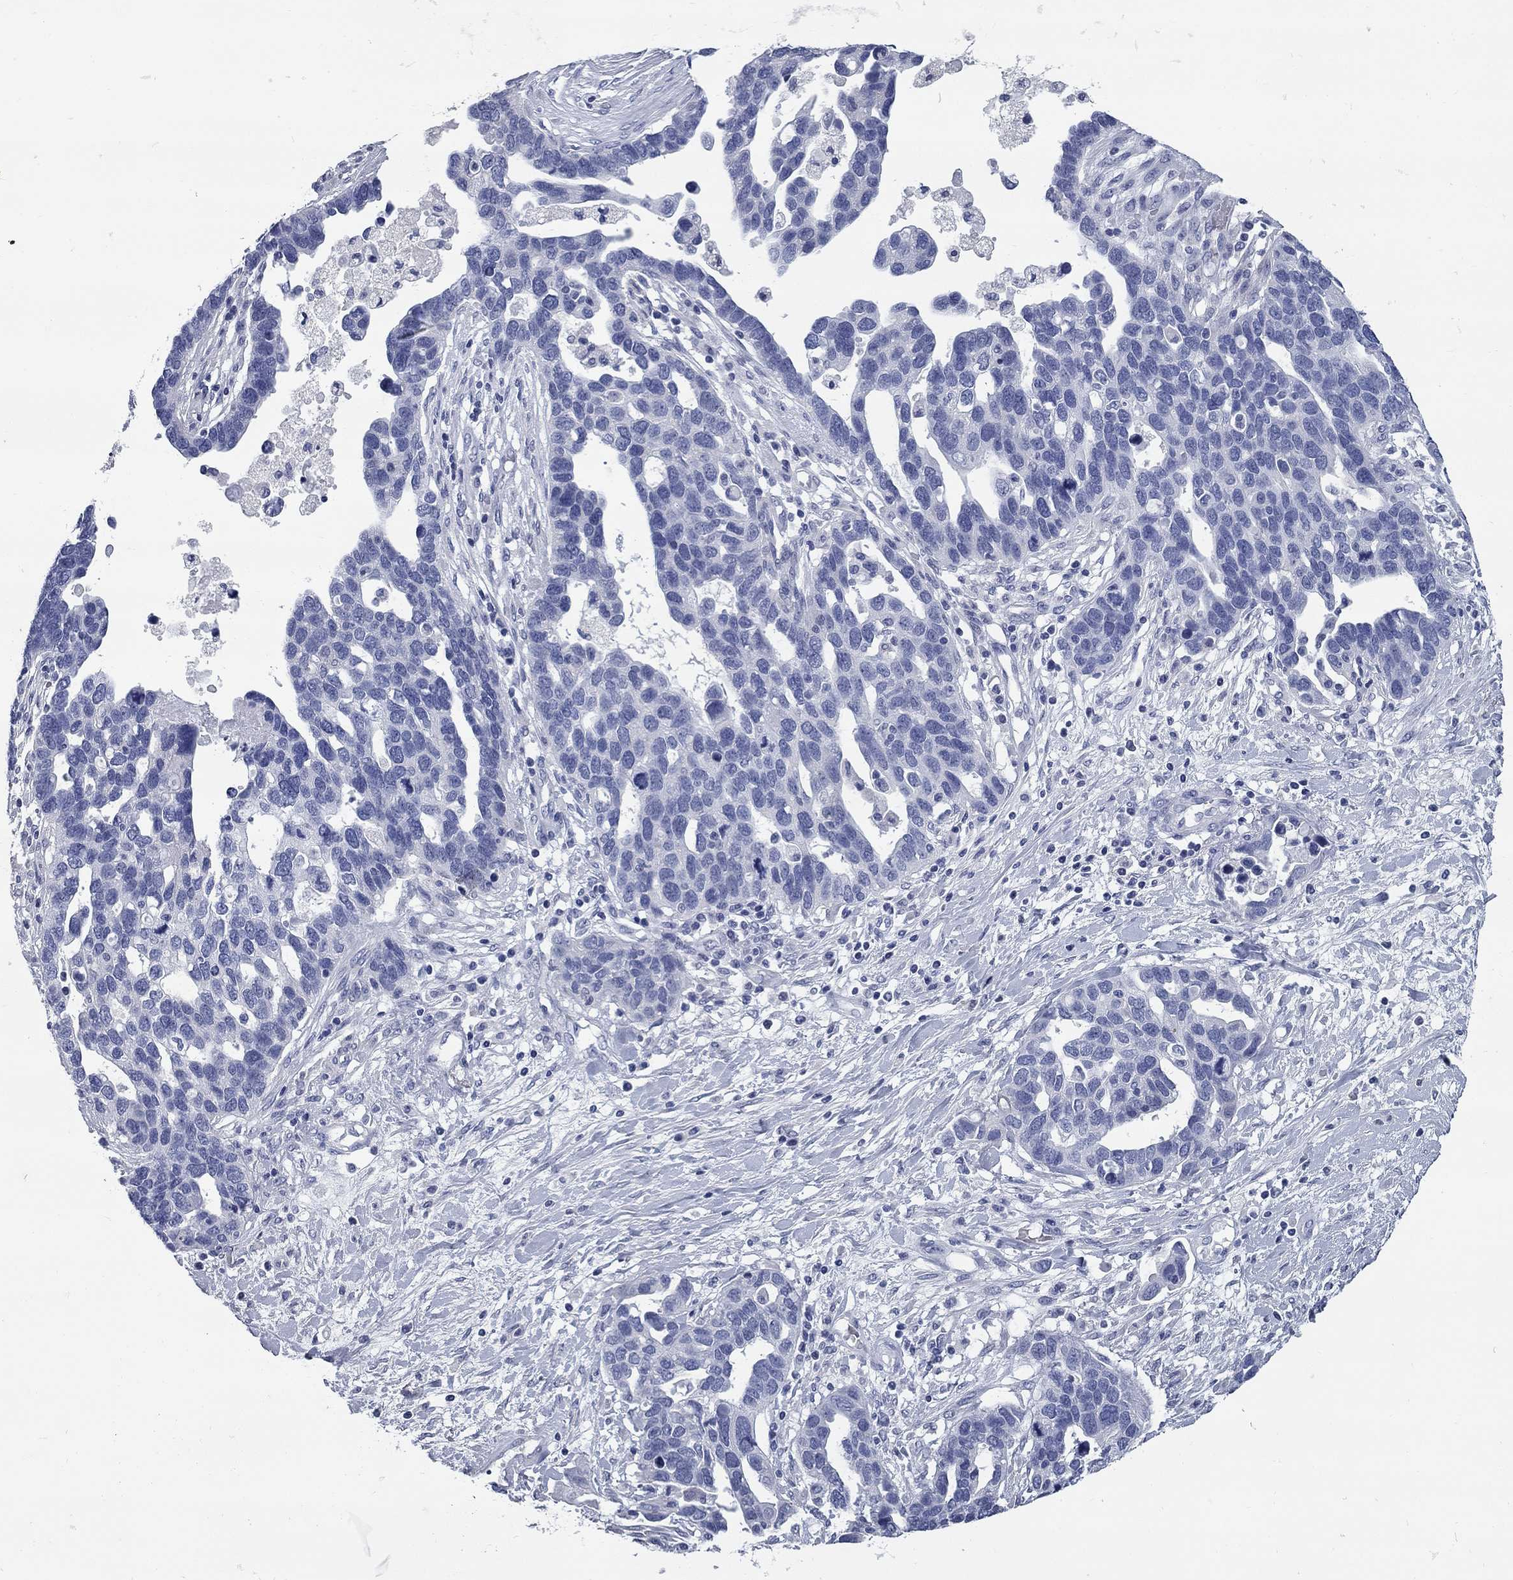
{"staining": {"intensity": "negative", "quantity": "none", "location": "none"}, "tissue": "ovarian cancer", "cell_type": "Tumor cells", "image_type": "cancer", "snomed": [{"axis": "morphology", "description": "Cystadenocarcinoma, serous, NOS"}, {"axis": "topography", "description": "Ovary"}], "caption": "Immunohistochemistry of serous cystadenocarcinoma (ovarian) demonstrates no expression in tumor cells.", "gene": "SYT12", "patient": {"sex": "female", "age": 54}}